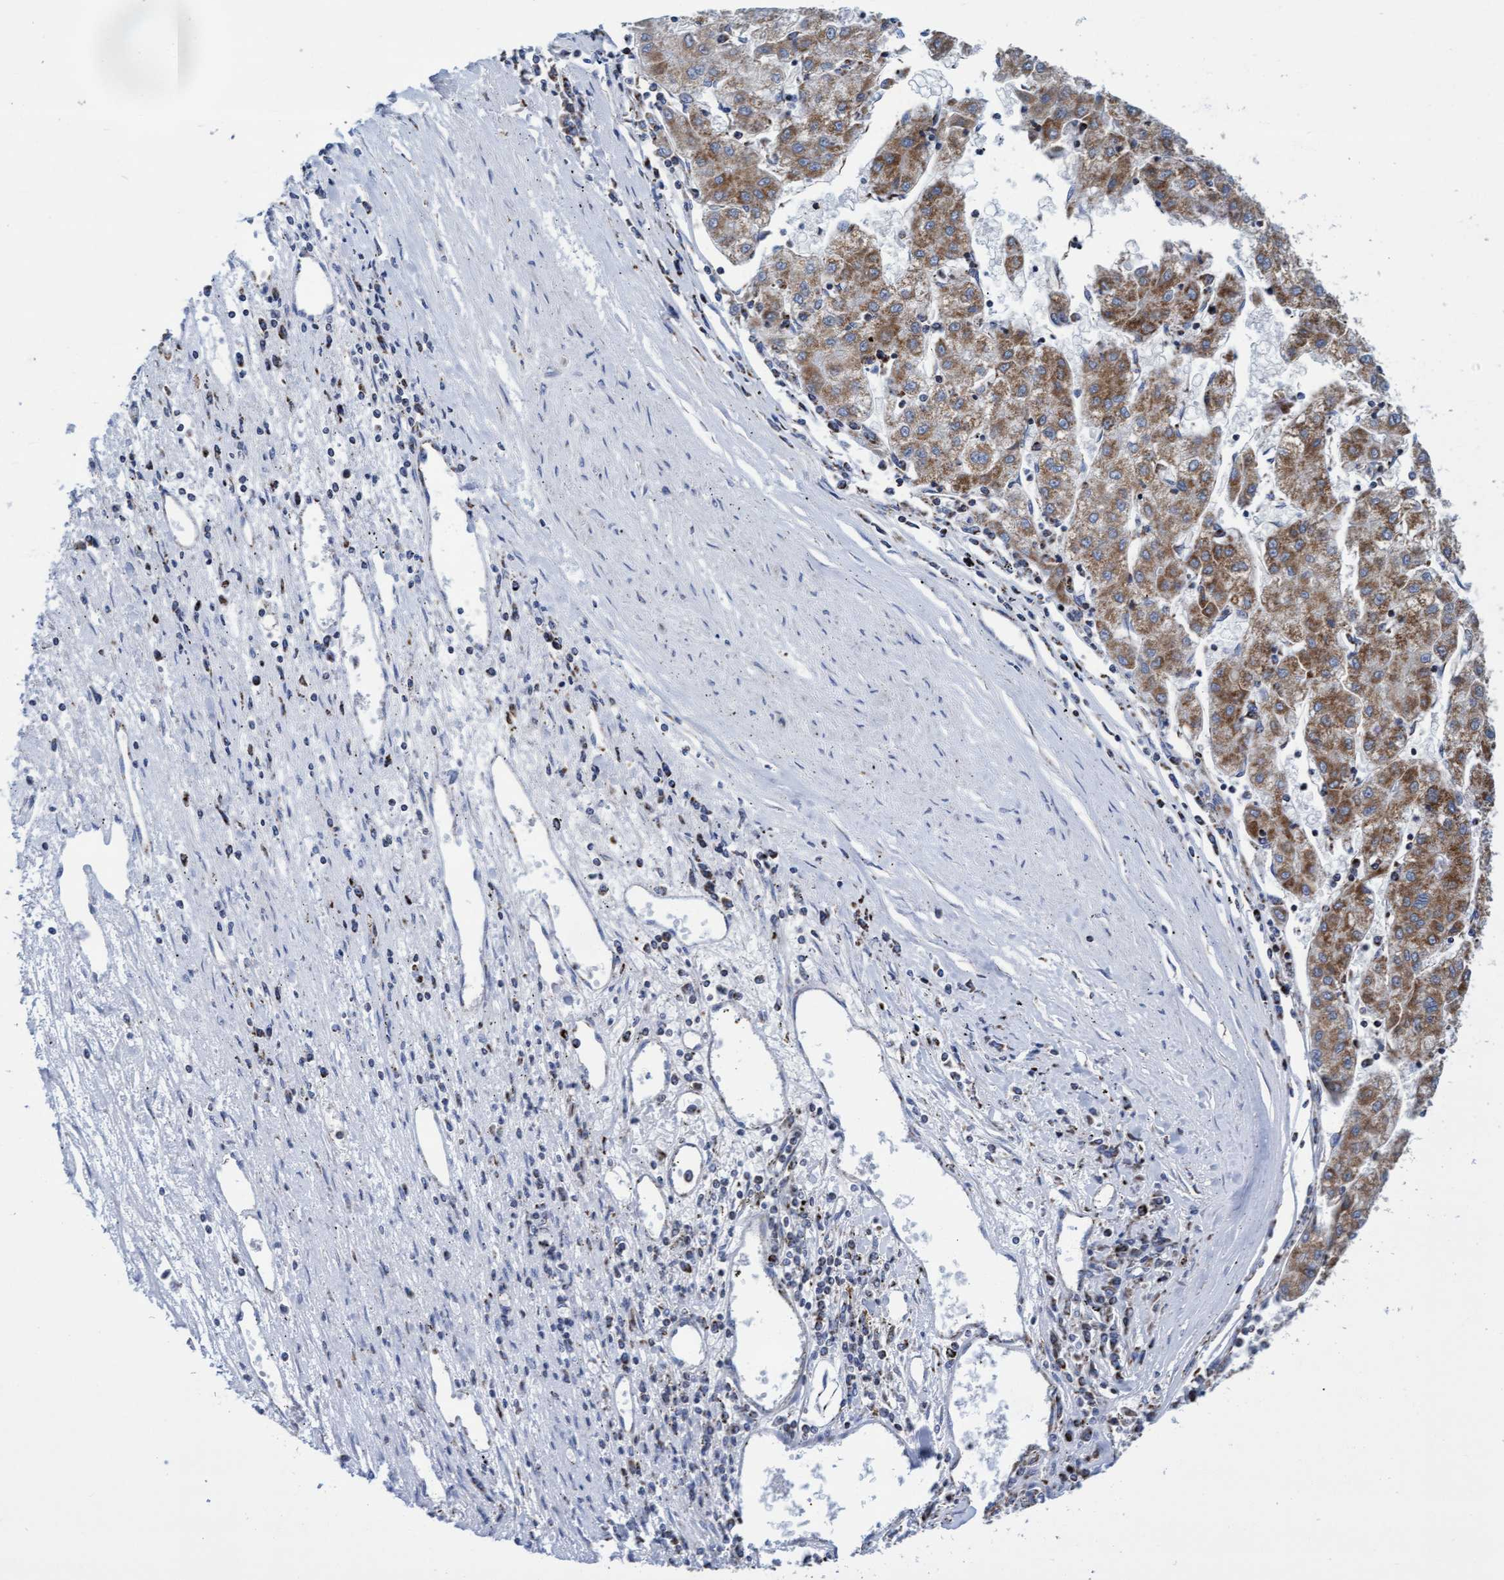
{"staining": {"intensity": "moderate", "quantity": ">75%", "location": "cytoplasmic/membranous"}, "tissue": "liver cancer", "cell_type": "Tumor cells", "image_type": "cancer", "snomed": [{"axis": "morphology", "description": "Carcinoma, Hepatocellular, NOS"}, {"axis": "topography", "description": "Liver"}], "caption": "An immunohistochemistry histopathology image of neoplastic tissue is shown. Protein staining in brown shows moderate cytoplasmic/membranous positivity in hepatocellular carcinoma (liver) within tumor cells.", "gene": "MRPL38", "patient": {"sex": "male", "age": 72}}